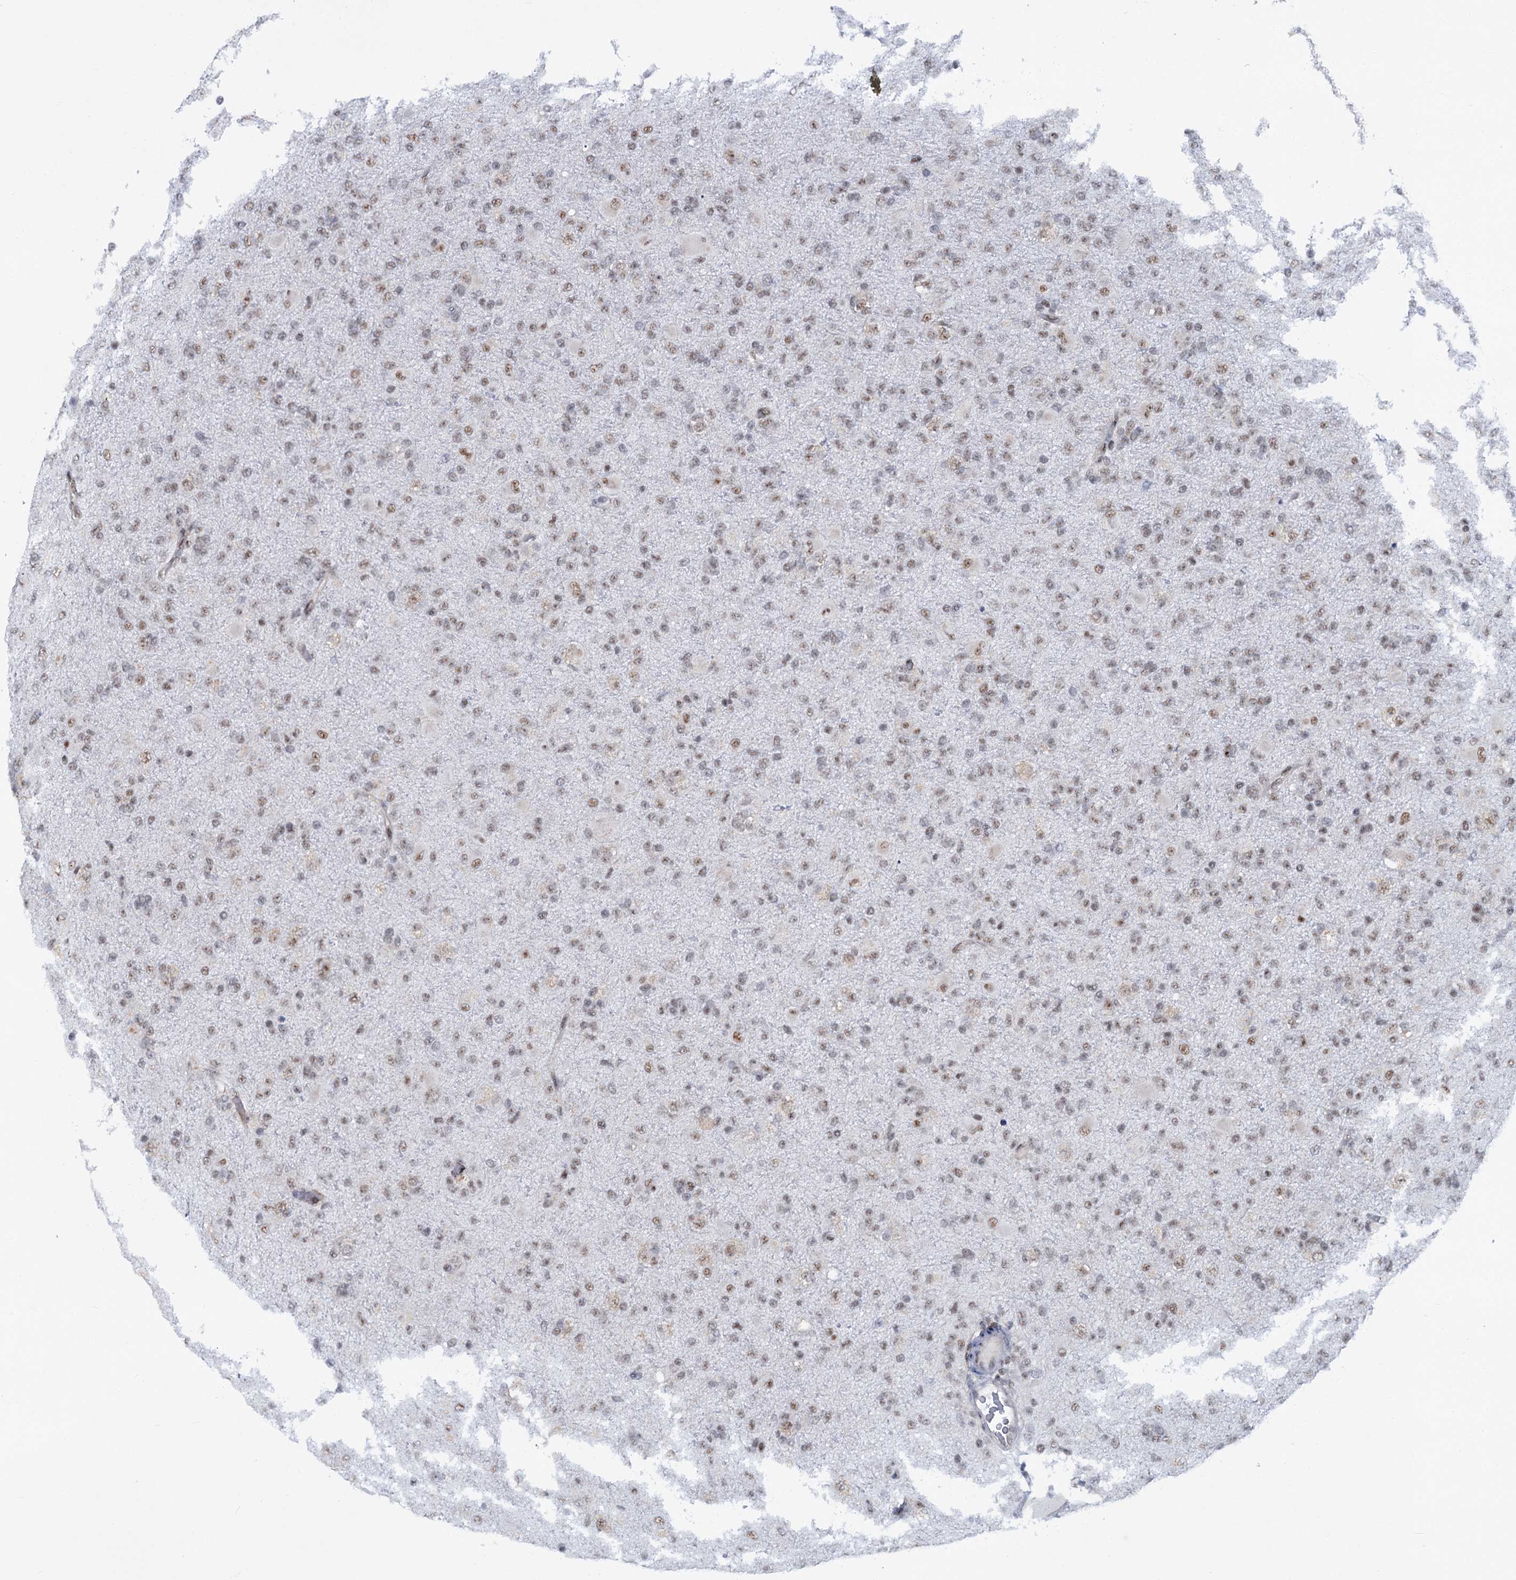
{"staining": {"intensity": "weak", "quantity": ">75%", "location": "nuclear"}, "tissue": "glioma", "cell_type": "Tumor cells", "image_type": "cancer", "snomed": [{"axis": "morphology", "description": "Glioma, malignant, Low grade"}, {"axis": "topography", "description": "Brain"}], "caption": "The immunohistochemical stain shows weak nuclear expression in tumor cells of low-grade glioma (malignant) tissue.", "gene": "SREK1", "patient": {"sex": "male", "age": 65}}